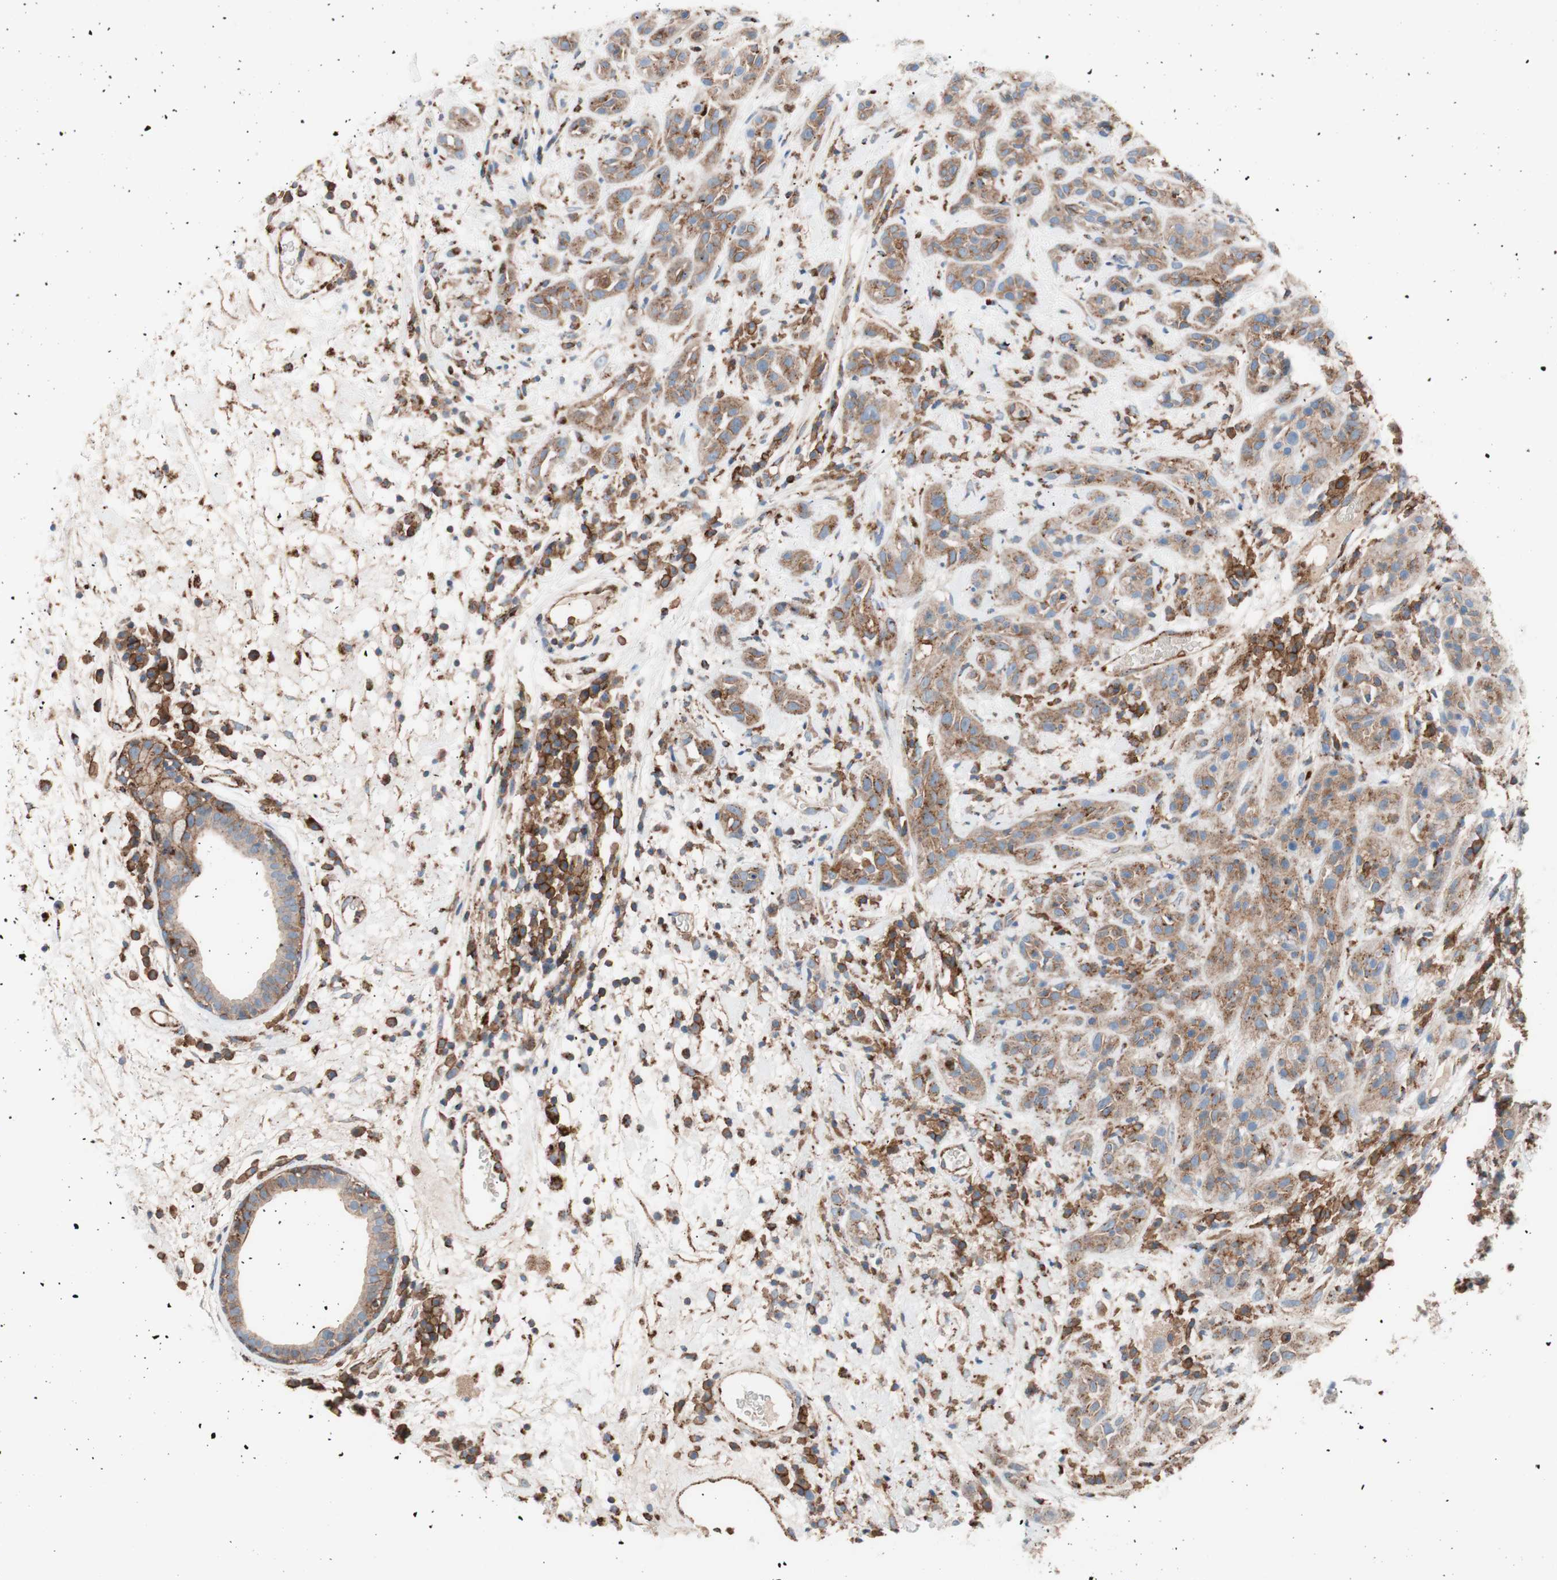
{"staining": {"intensity": "moderate", "quantity": ">75%", "location": "cytoplasmic/membranous"}, "tissue": "head and neck cancer", "cell_type": "Tumor cells", "image_type": "cancer", "snomed": [{"axis": "morphology", "description": "Squamous cell carcinoma, NOS"}, {"axis": "topography", "description": "Head-Neck"}], "caption": "Tumor cells show medium levels of moderate cytoplasmic/membranous positivity in about >75% of cells in head and neck cancer (squamous cell carcinoma).", "gene": "FLOT2", "patient": {"sex": "male", "age": 62}}